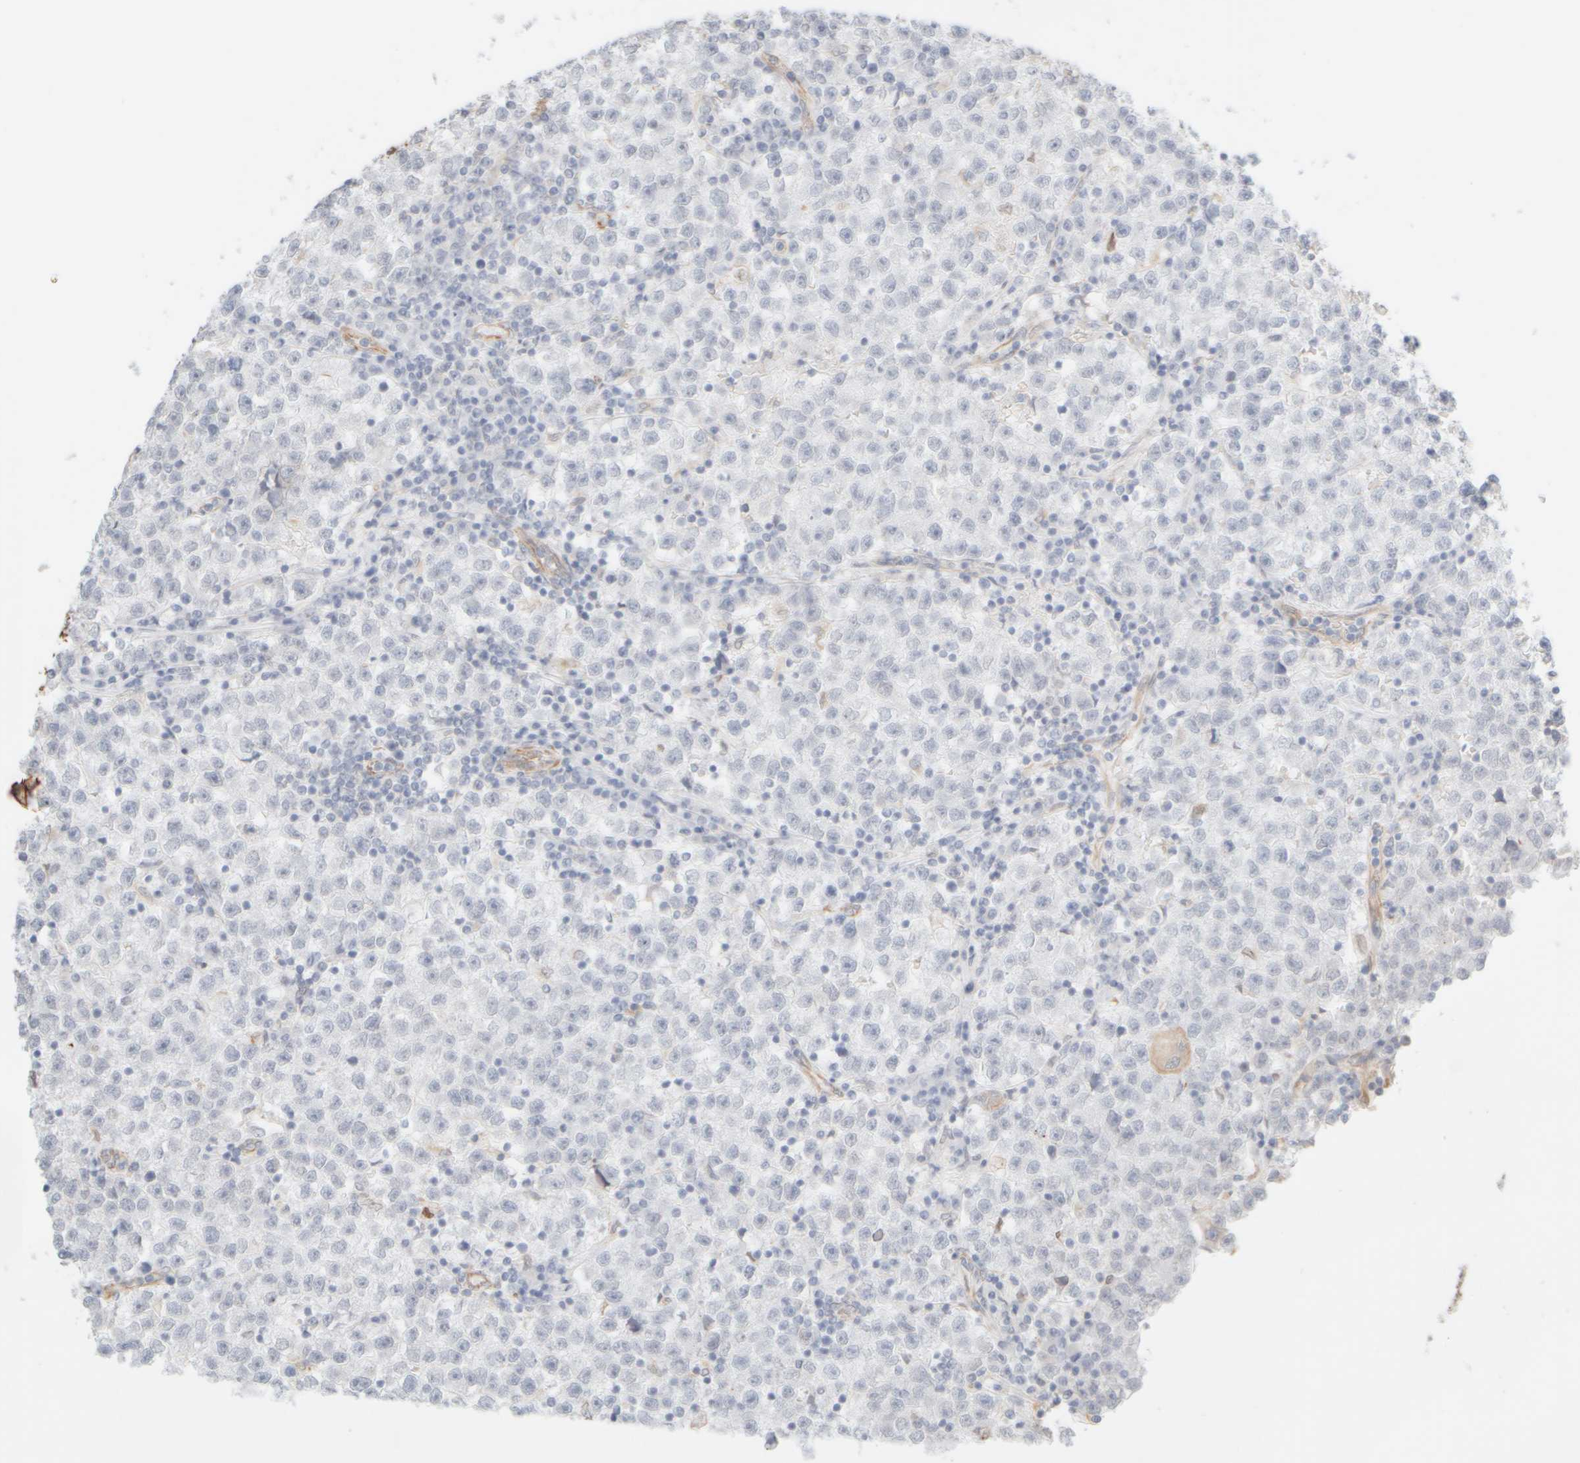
{"staining": {"intensity": "negative", "quantity": "none", "location": "none"}, "tissue": "testis cancer", "cell_type": "Tumor cells", "image_type": "cancer", "snomed": [{"axis": "morphology", "description": "Seminoma, NOS"}, {"axis": "topography", "description": "Testis"}], "caption": "A high-resolution photomicrograph shows IHC staining of testis cancer (seminoma), which shows no significant staining in tumor cells.", "gene": "KRT15", "patient": {"sex": "male", "age": 22}}